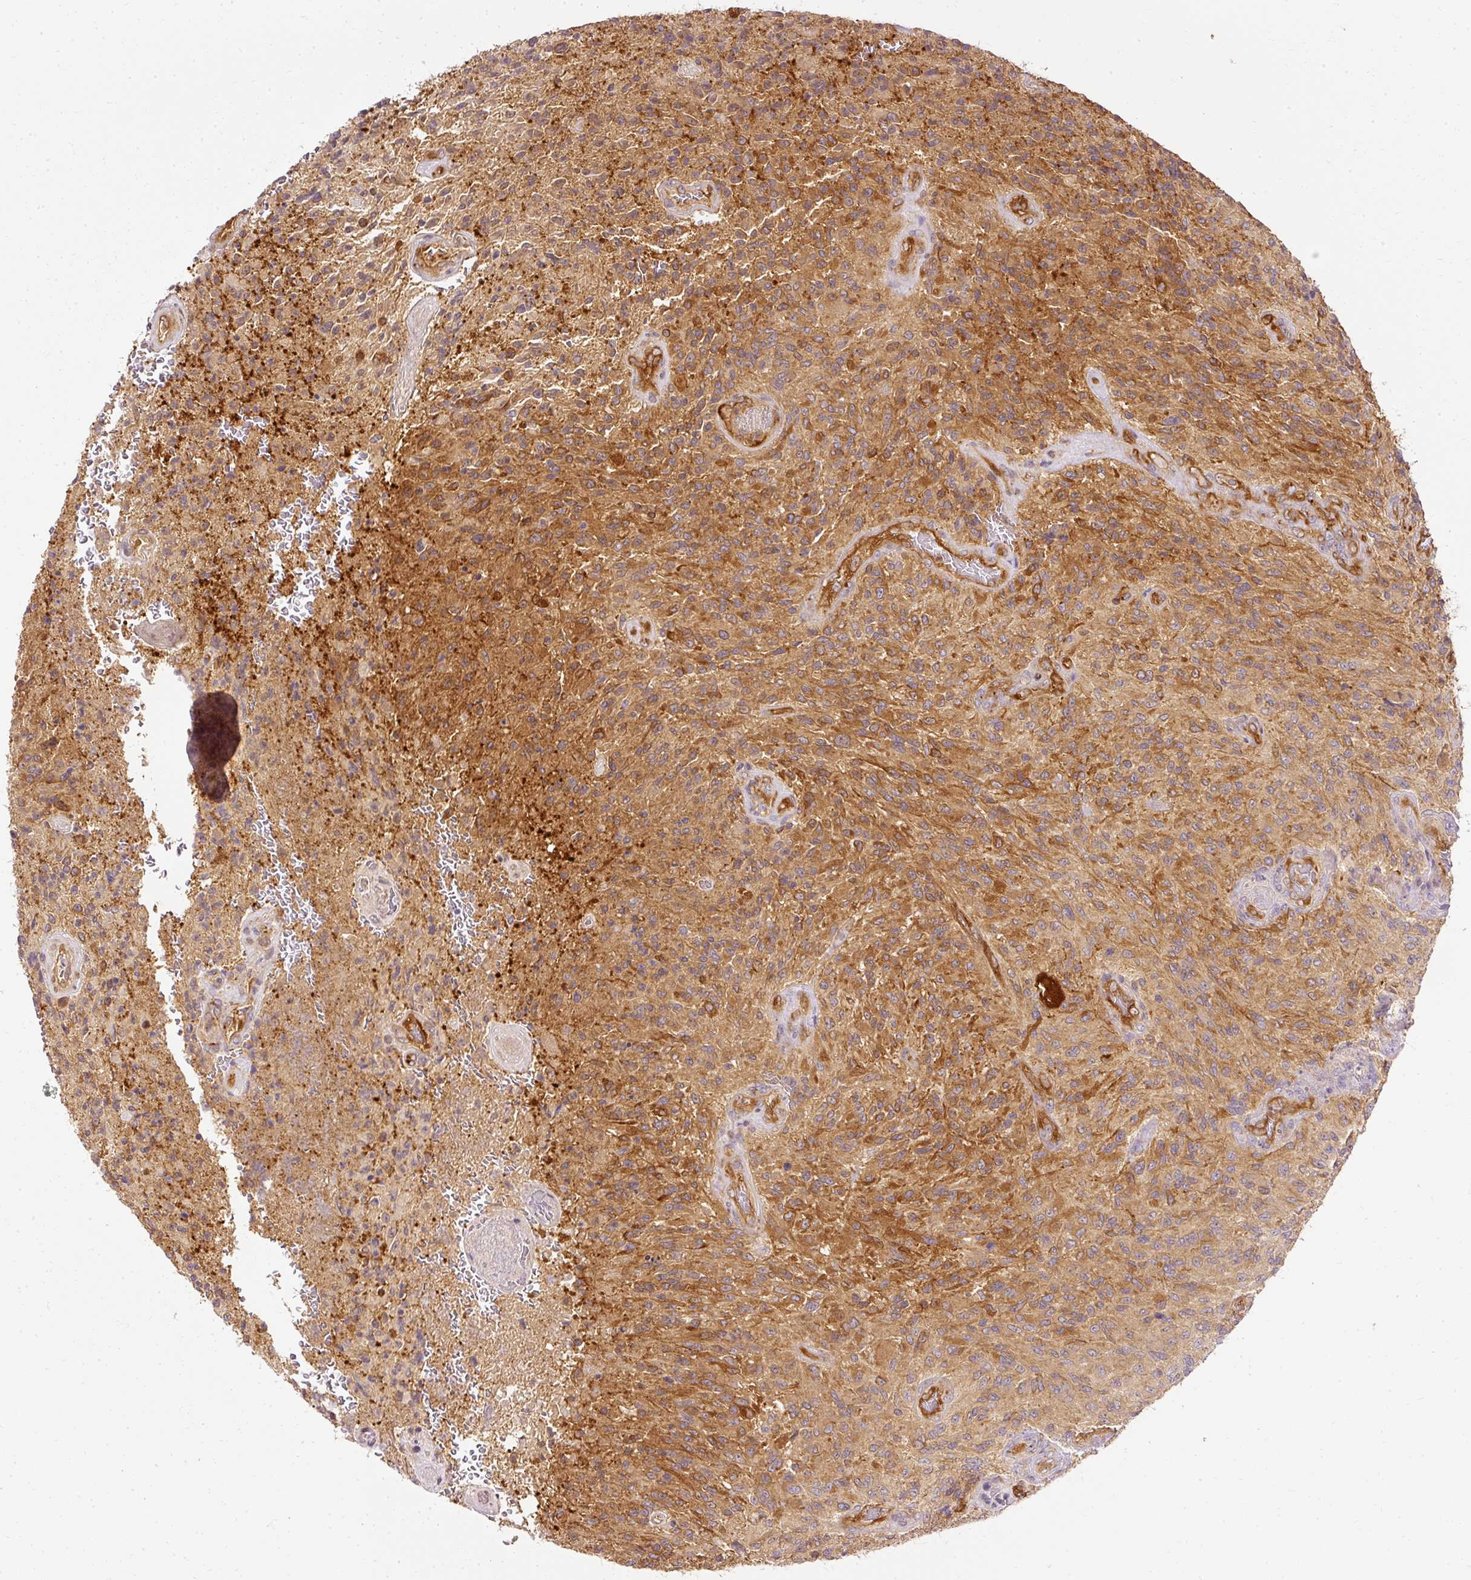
{"staining": {"intensity": "strong", "quantity": ">75%", "location": "cytoplasmic/membranous"}, "tissue": "glioma", "cell_type": "Tumor cells", "image_type": "cancer", "snomed": [{"axis": "morphology", "description": "Normal tissue, NOS"}, {"axis": "morphology", "description": "Glioma, malignant, High grade"}, {"axis": "topography", "description": "Cerebral cortex"}], "caption": "This histopathology image shows IHC staining of glioma, with high strong cytoplasmic/membranous positivity in about >75% of tumor cells.", "gene": "ARMH3", "patient": {"sex": "male", "age": 56}}